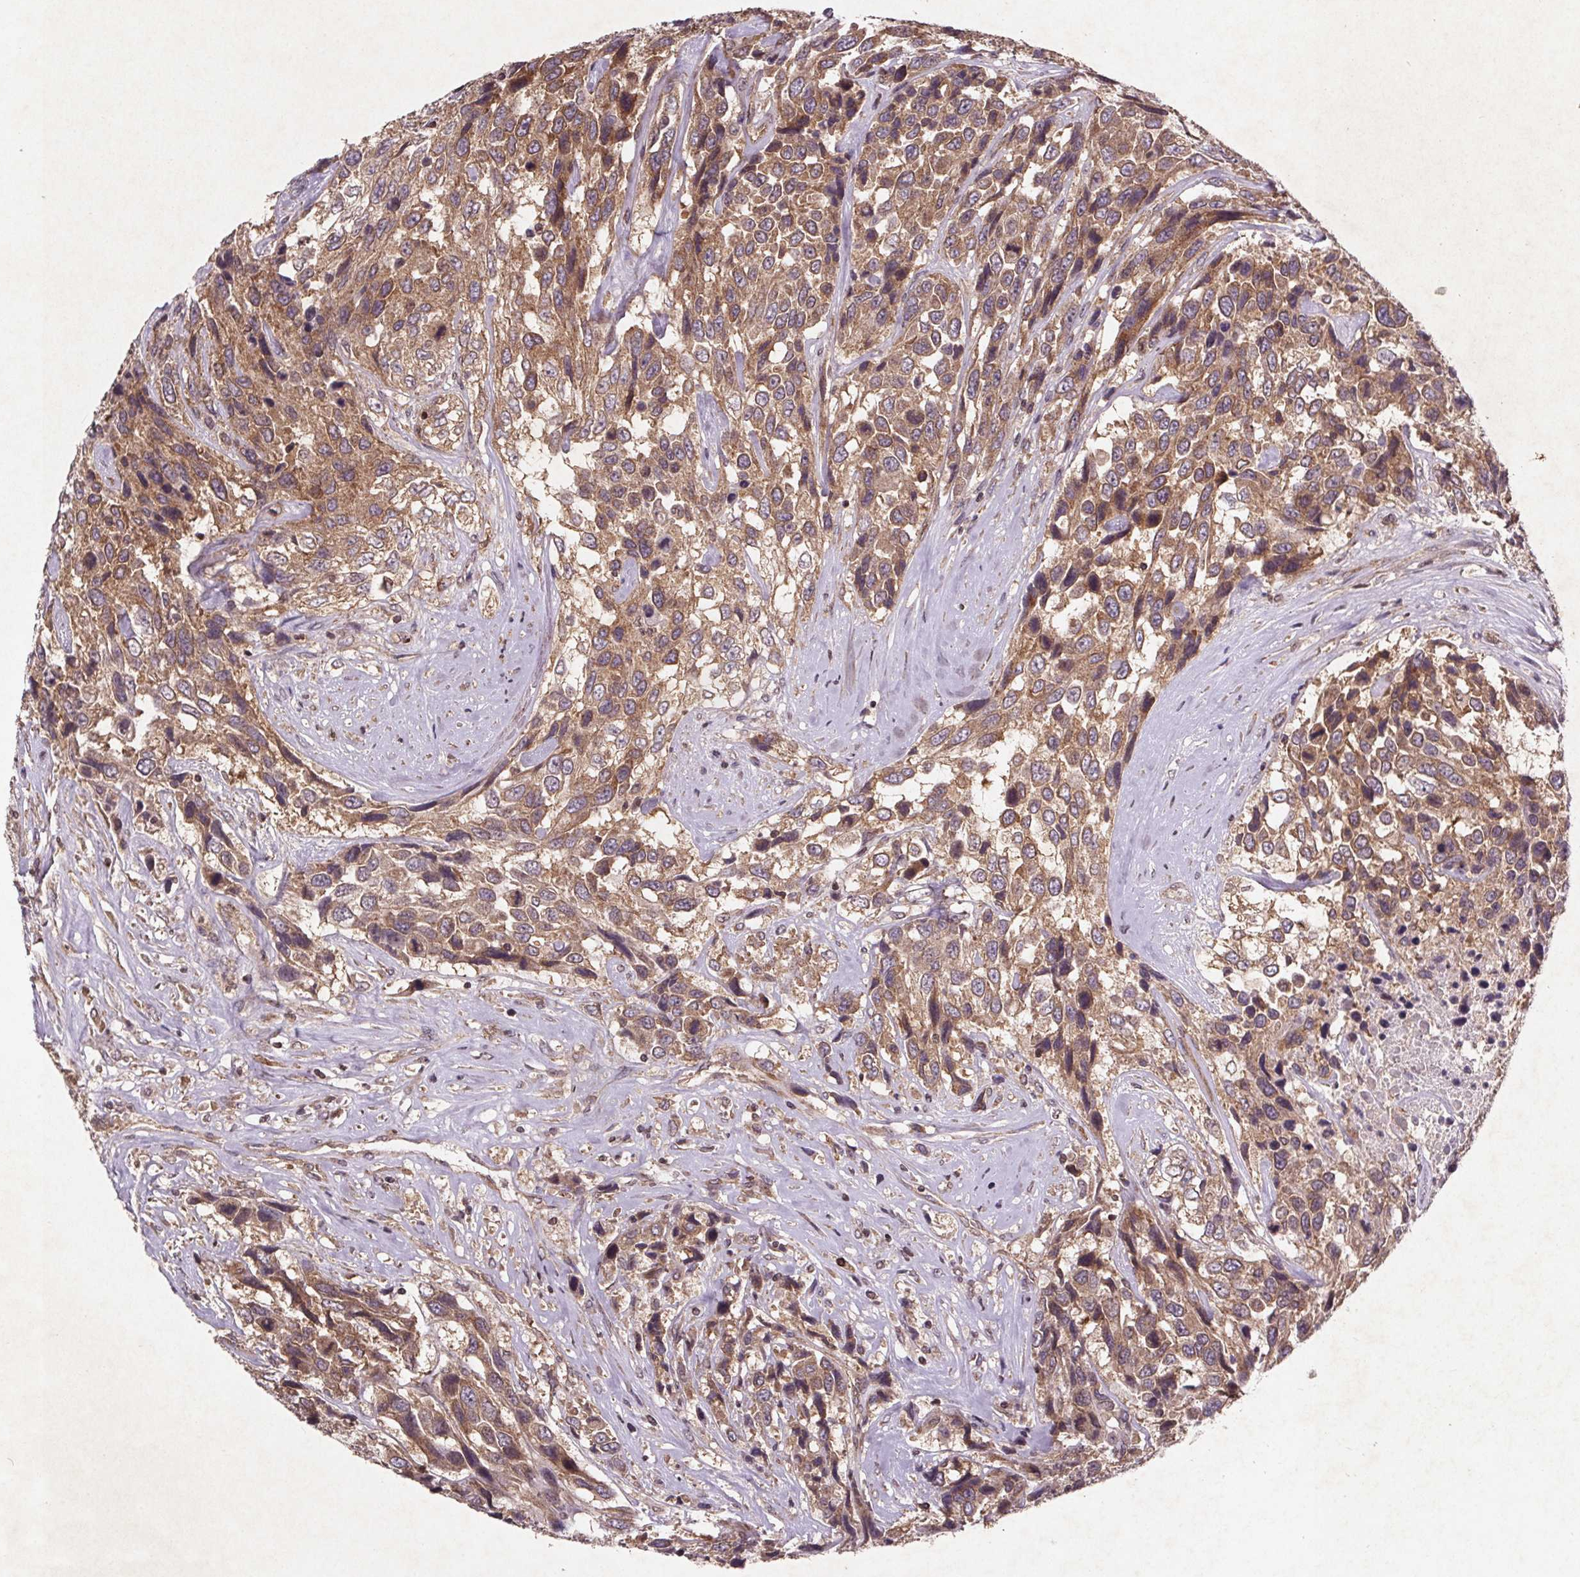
{"staining": {"intensity": "moderate", "quantity": ">75%", "location": "cytoplasmic/membranous"}, "tissue": "urothelial cancer", "cell_type": "Tumor cells", "image_type": "cancer", "snomed": [{"axis": "morphology", "description": "Urothelial carcinoma, High grade"}, {"axis": "topography", "description": "Urinary bladder"}], "caption": "Protein expression analysis of human urothelial cancer reveals moderate cytoplasmic/membranous expression in approximately >75% of tumor cells. (Stains: DAB (3,3'-diaminobenzidine) in brown, nuclei in blue, Microscopy: brightfield microscopy at high magnification).", "gene": "STRN3", "patient": {"sex": "female", "age": 70}}